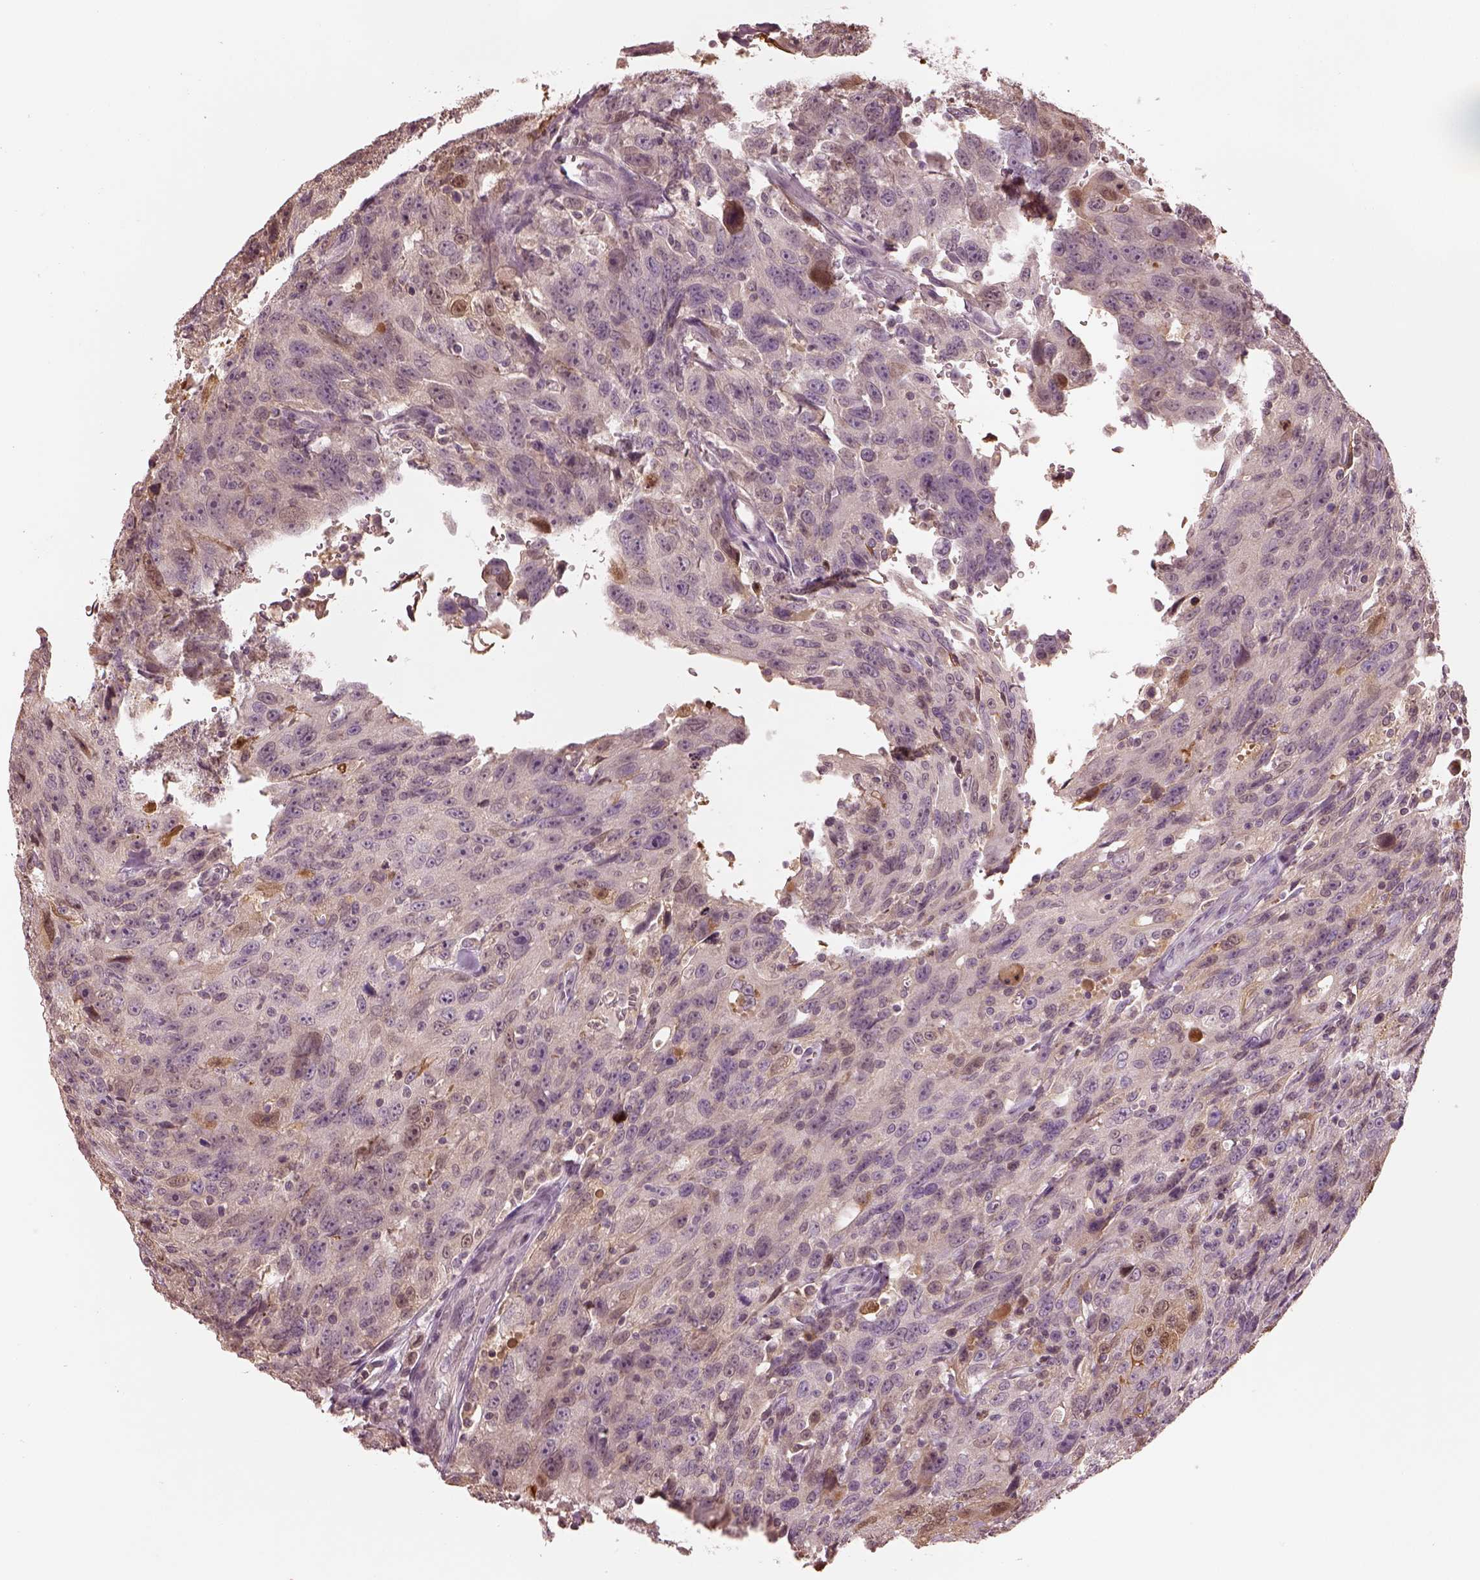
{"staining": {"intensity": "weak", "quantity": "<25%", "location": "cytoplasmic/membranous"}, "tissue": "urothelial cancer", "cell_type": "Tumor cells", "image_type": "cancer", "snomed": [{"axis": "morphology", "description": "Urothelial carcinoma, NOS"}, {"axis": "morphology", "description": "Urothelial carcinoma, High grade"}, {"axis": "topography", "description": "Urinary bladder"}], "caption": "Transitional cell carcinoma was stained to show a protein in brown. There is no significant positivity in tumor cells.", "gene": "TLX3", "patient": {"sex": "female", "age": 73}}